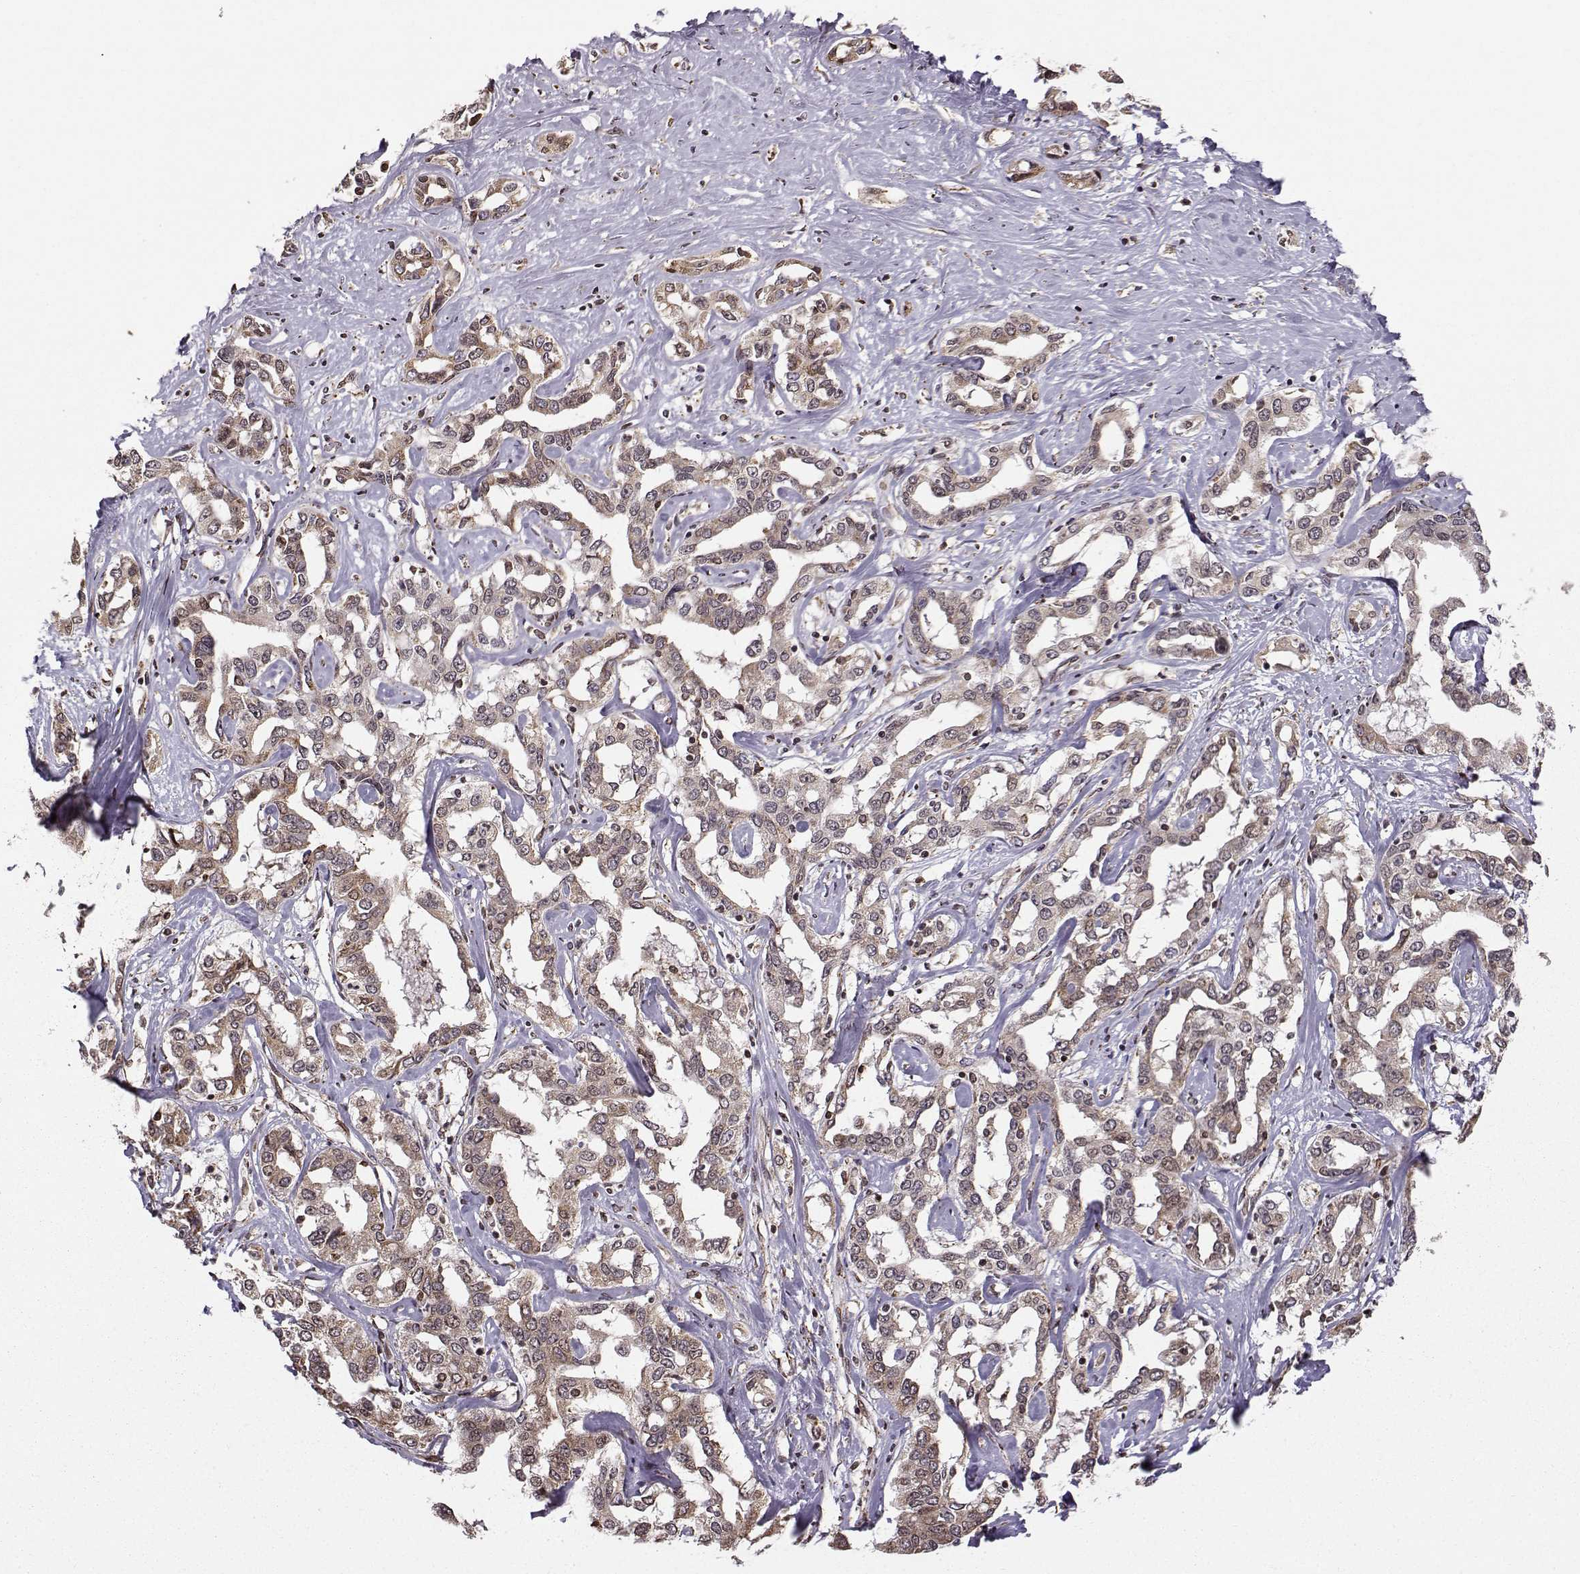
{"staining": {"intensity": "moderate", "quantity": ">75%", "location": "cytoplasmic/membranous"}, "tissue": "liver cancer", "cell_type": "Tumor cells", "image_type": "cancer", "snomed": [{"axis": "morphology", "description": "Cholangiocarcinoma"}, {"axis": "topography", "description": "Liver"}], "caption": "The immunohistochemical stain highlights moderate cytoplasmic/membranous staining in tumor cells of liver cancer tissue.", "gene": "EZH1", "patient": {"sex": "male", "age": 59}}